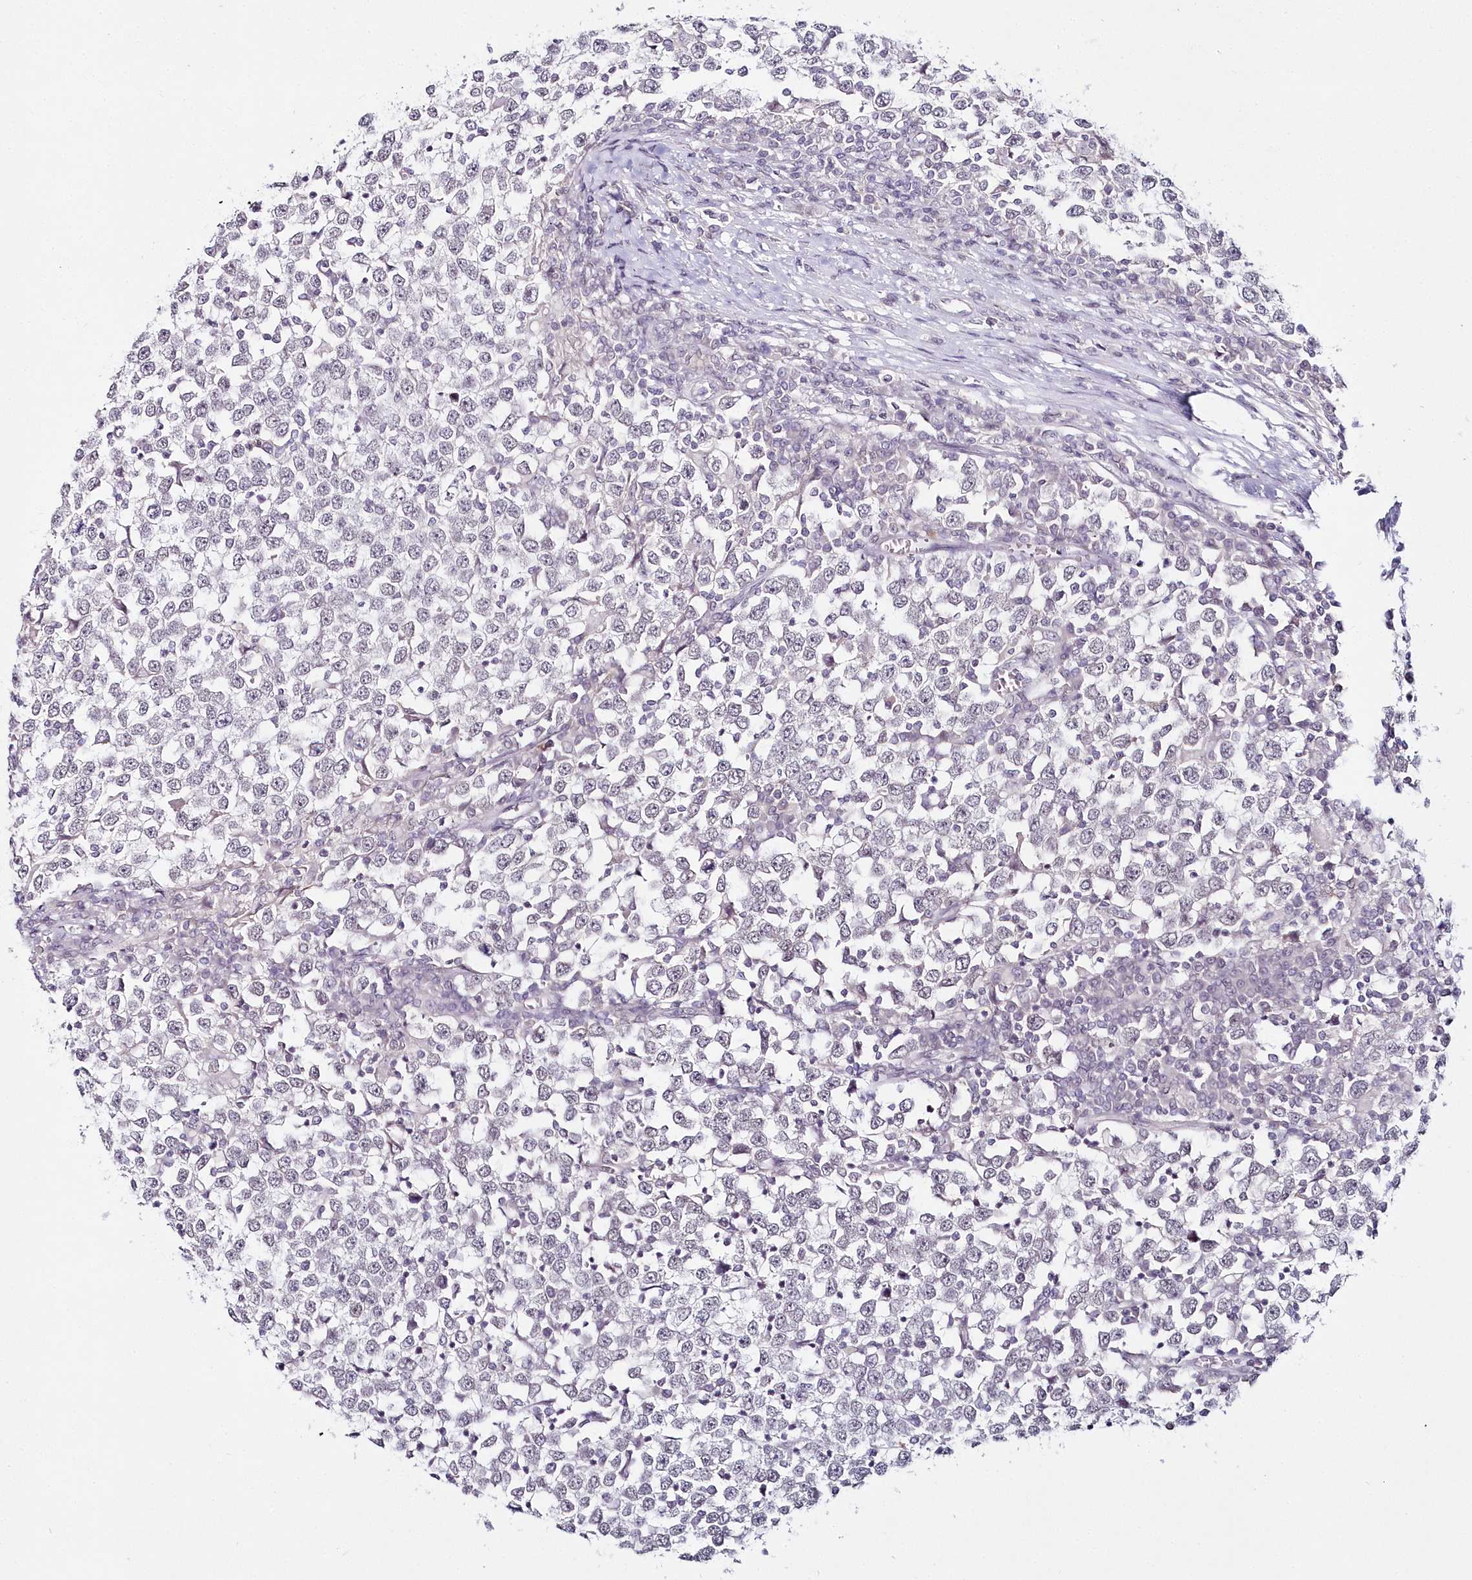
{"staining": {"intensity": "negative", "quantity": "none", "location": "none"}, "tissue": "testis cancer", "cell_type": "Tumor cells", "image_type": "cancer", "snomed": [{"axis": "morphology", "description": "Seminoma, NOS"}, {"axis": "topography", "description": "Testis"}], "caption": "The micrograph displays no significant expression in tumor cells of testis cancer. Nuclei are stained in blue.", "gene": "HYCC2", "patient": {"sex": "male", "age": 65}}